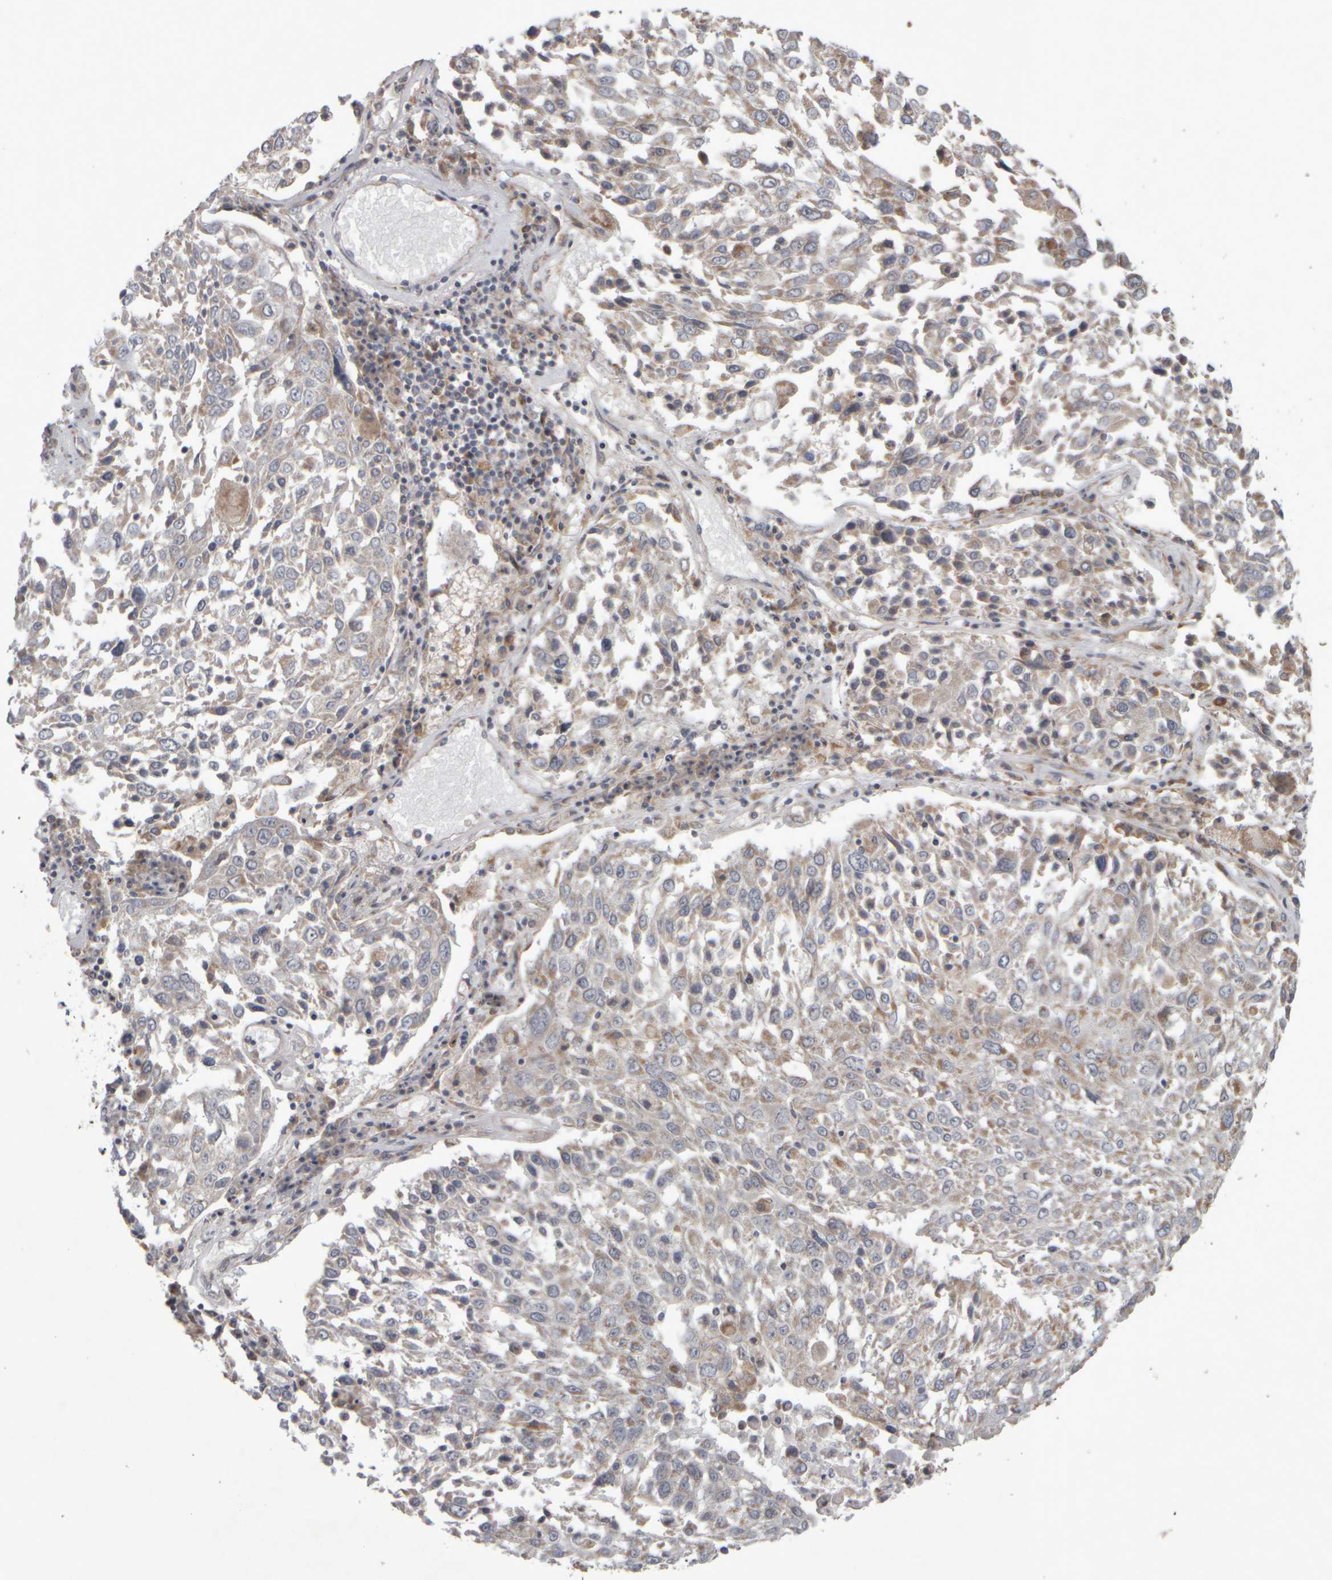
{"staining": {"intensity": "weak", "quantity": ">75%", "location": "cytoplasmic/membranous"}, "tissue": "lung cancer", "cell_type": "Tumor cells", "image_type": "cancer", "snomed": [{"axis": "morphology", "description": "Squamous cell carcinoma, NOS"}, {"axis": "topography", "description": "Lung"}], "caption": "The photomicrograph reveals a brown stain indicating the presence of a protein in the cytoplasmic/membranous of tumor cells in lung cancer.", "gene": "SCO1", "patient": {"sex": "male", "age": 65}}